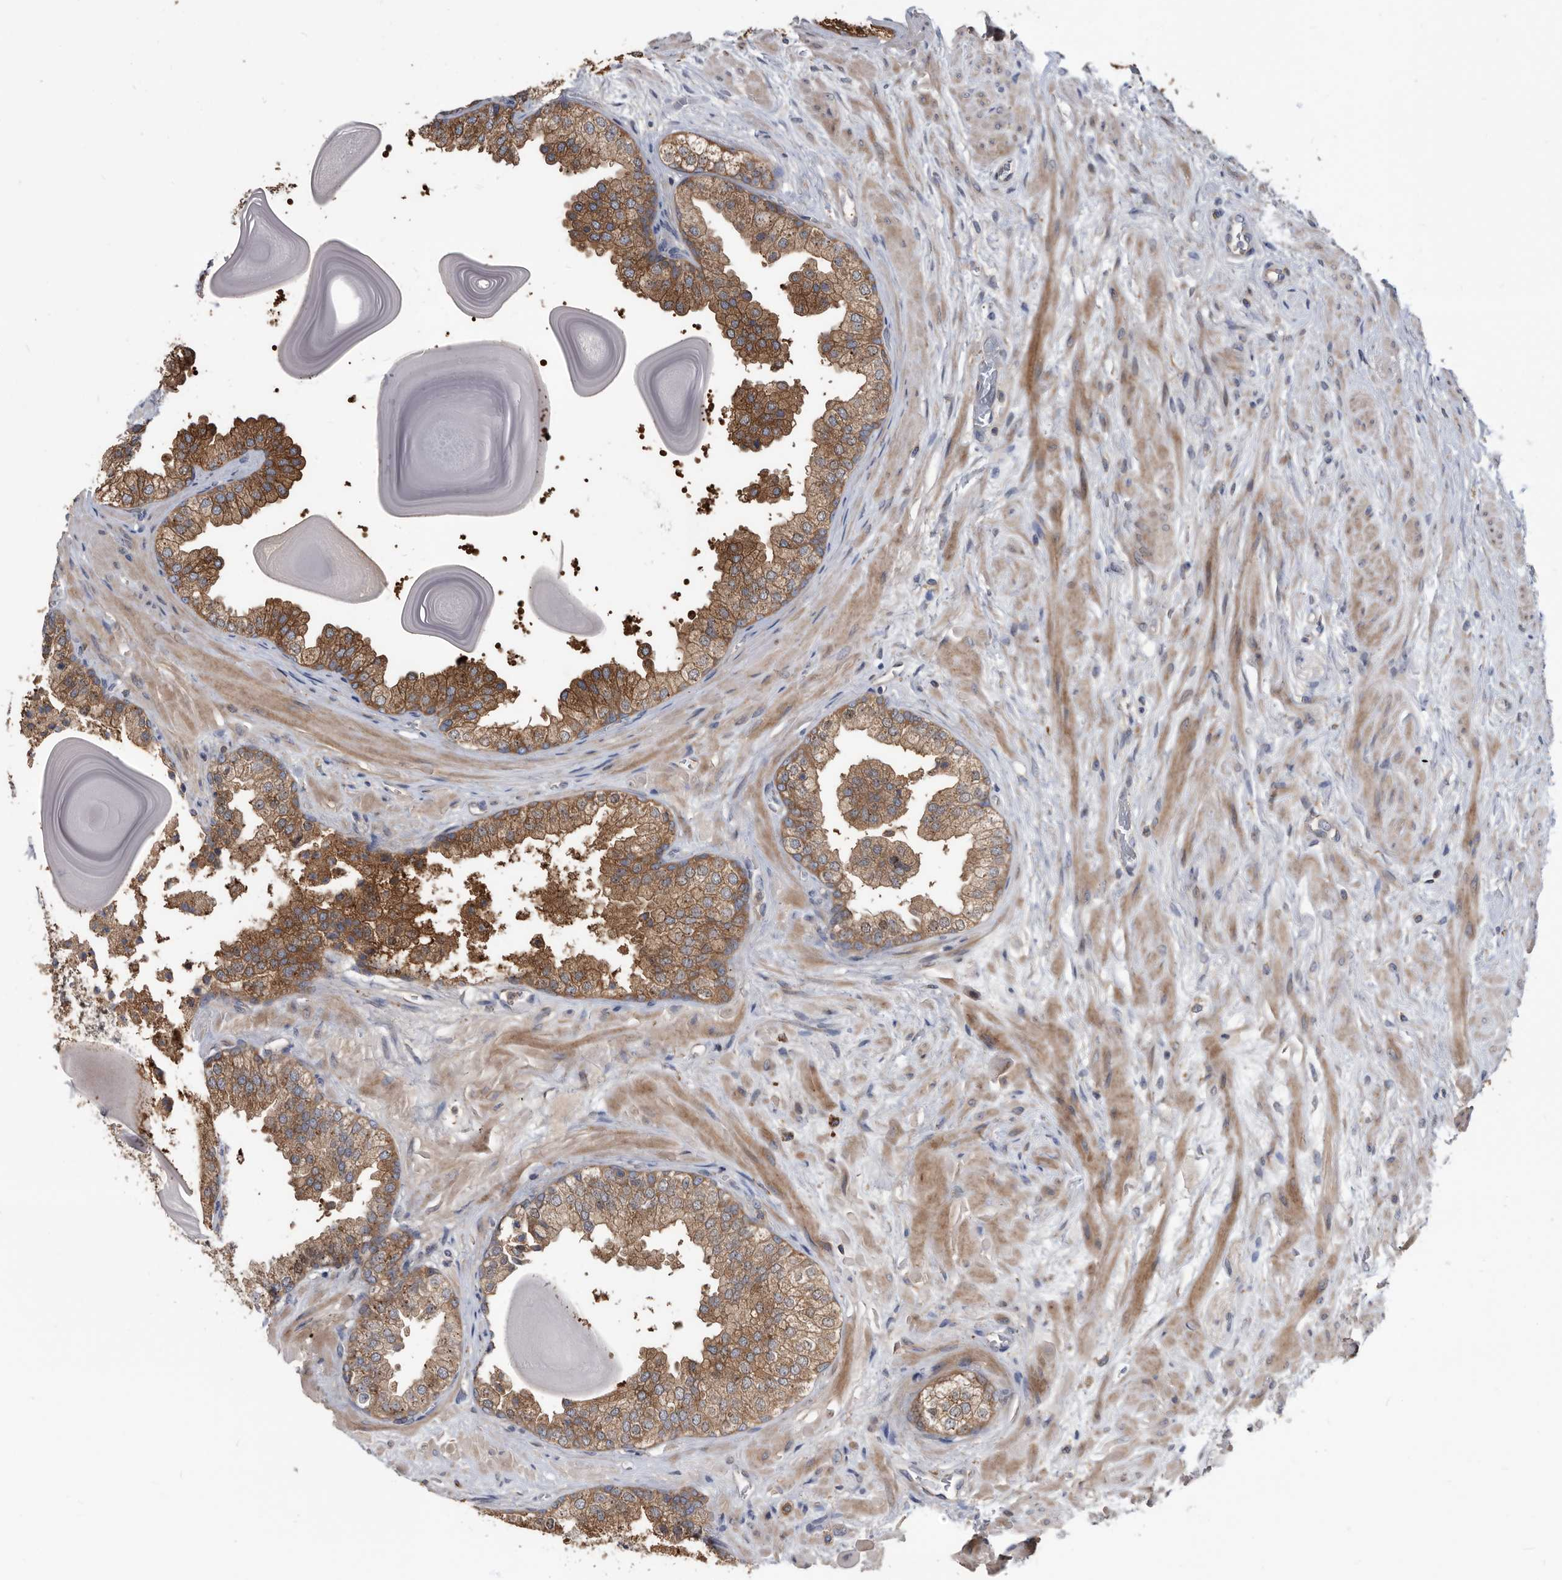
{"staining": {"intensity": "moderate", "quantity": ">75%", "location": "cytoplasmic/membranous"}, "tissue": "prostate", "cell_type": "Glandular cells", "image_type": "normal", "snomed": [{"axis": "morphology", "description": "Normal tissue, NOS"}, {"axis": "topography", "description": "Prostate"}], "caption": "The image displays immunohistochemical staining of benign prostate. There is moderate cytoplasmic/membranous expression is seen in approximately >75% of glandular cells.", "gene": "APEH", "patient": {"sex": "male", "age": 48}}